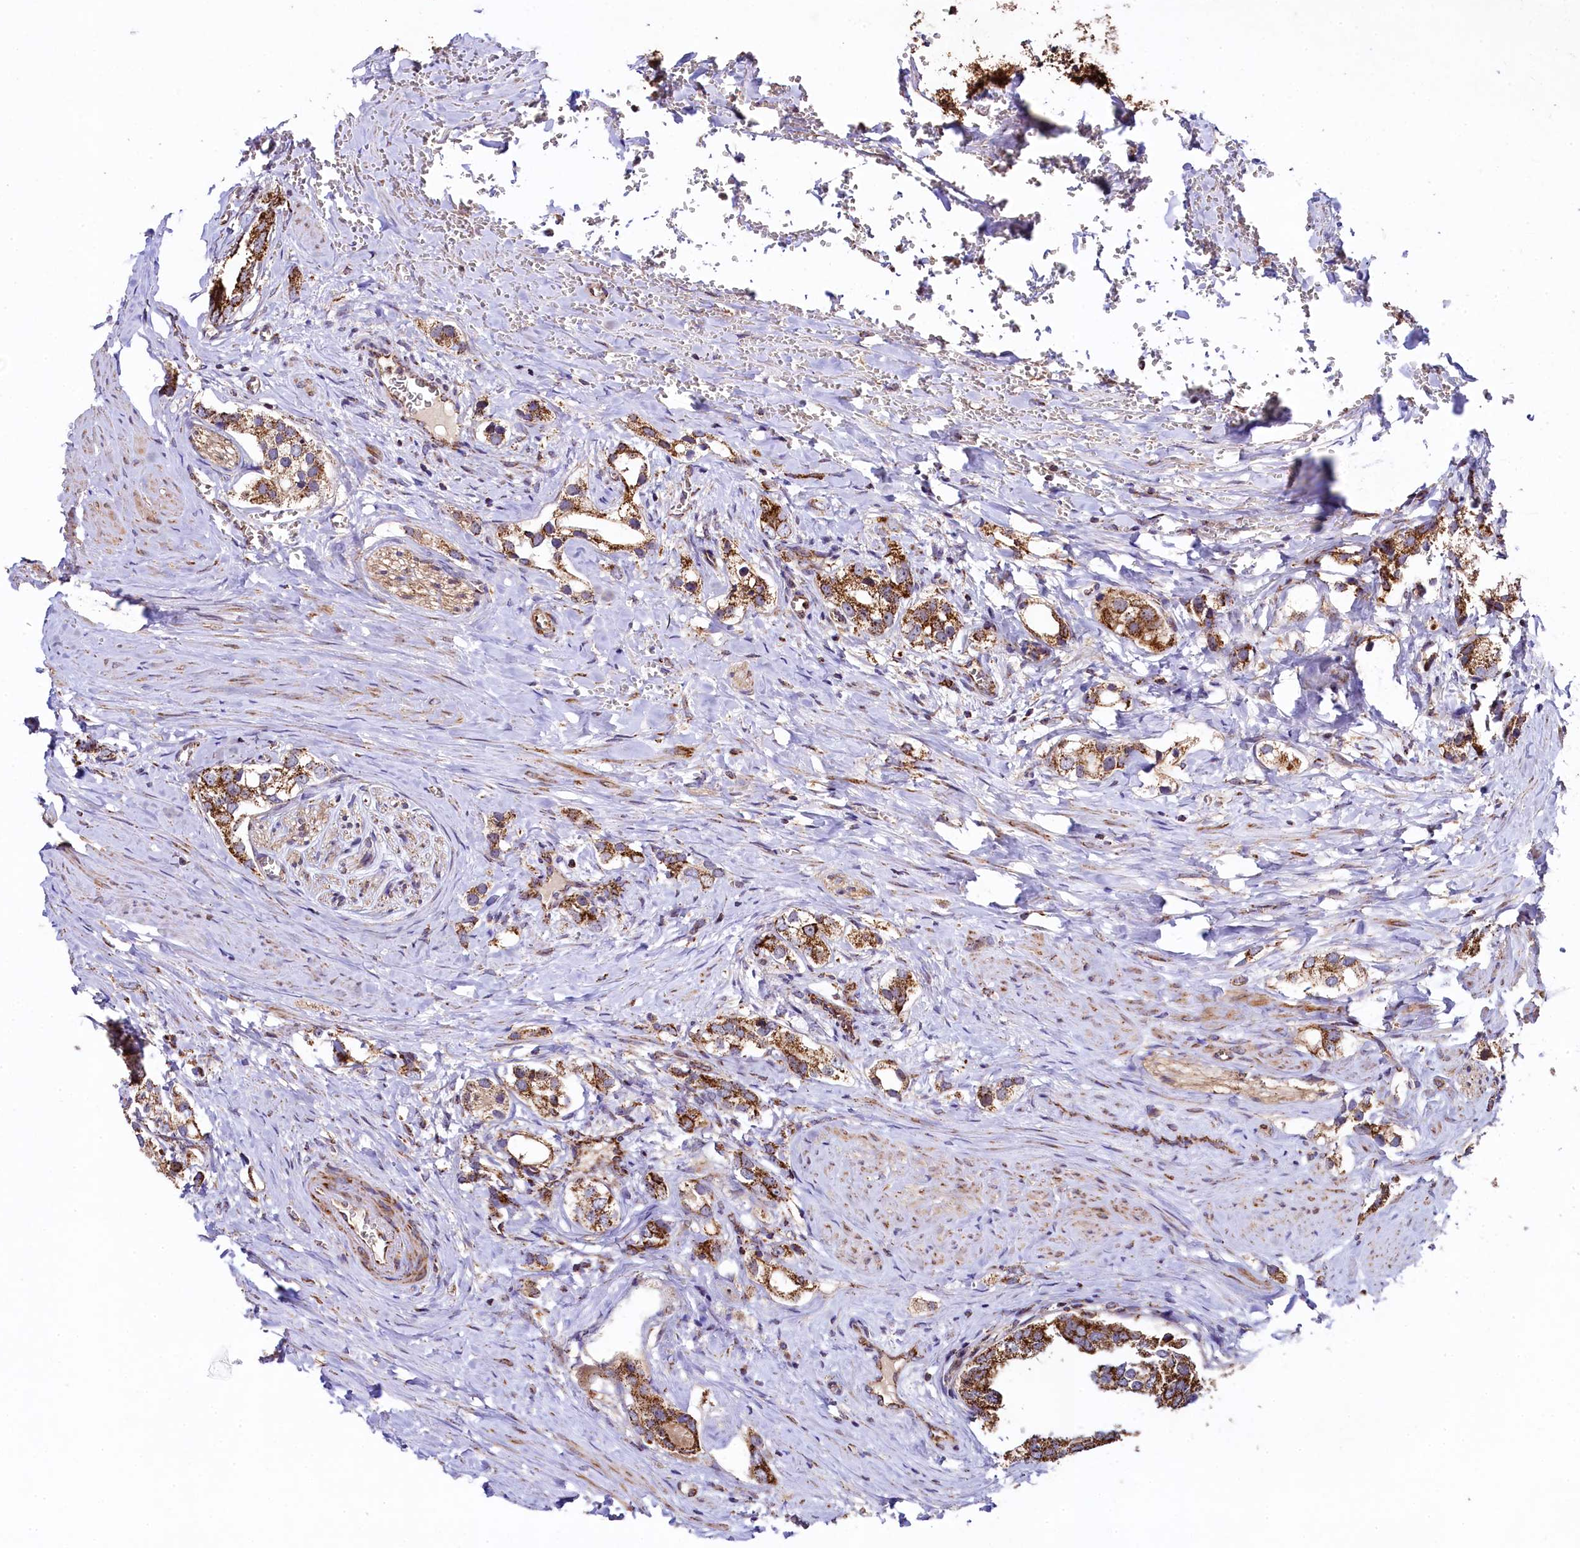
{"staining": {"intensity": "strong", "quantity": ">75%", "location": "cytoplasmic/membranous"}, "tissue": "prostate cancer", "cell_type": "Tumor cells", "image_type": "cancer", "snomed": [{"axis": "morphology", "description": "Adenocarcinoma, High grade"}, {"axis": "topography", "description": "Prostate"}], "caption": "This is an image of immunohistochemistry (IHC) staining of prostate cancer, which shows strong expression in the cytoplasmic/membranous of tumor cells.", "gene": "CLYBL", "patient": {"sex": "male", "age": 66}}